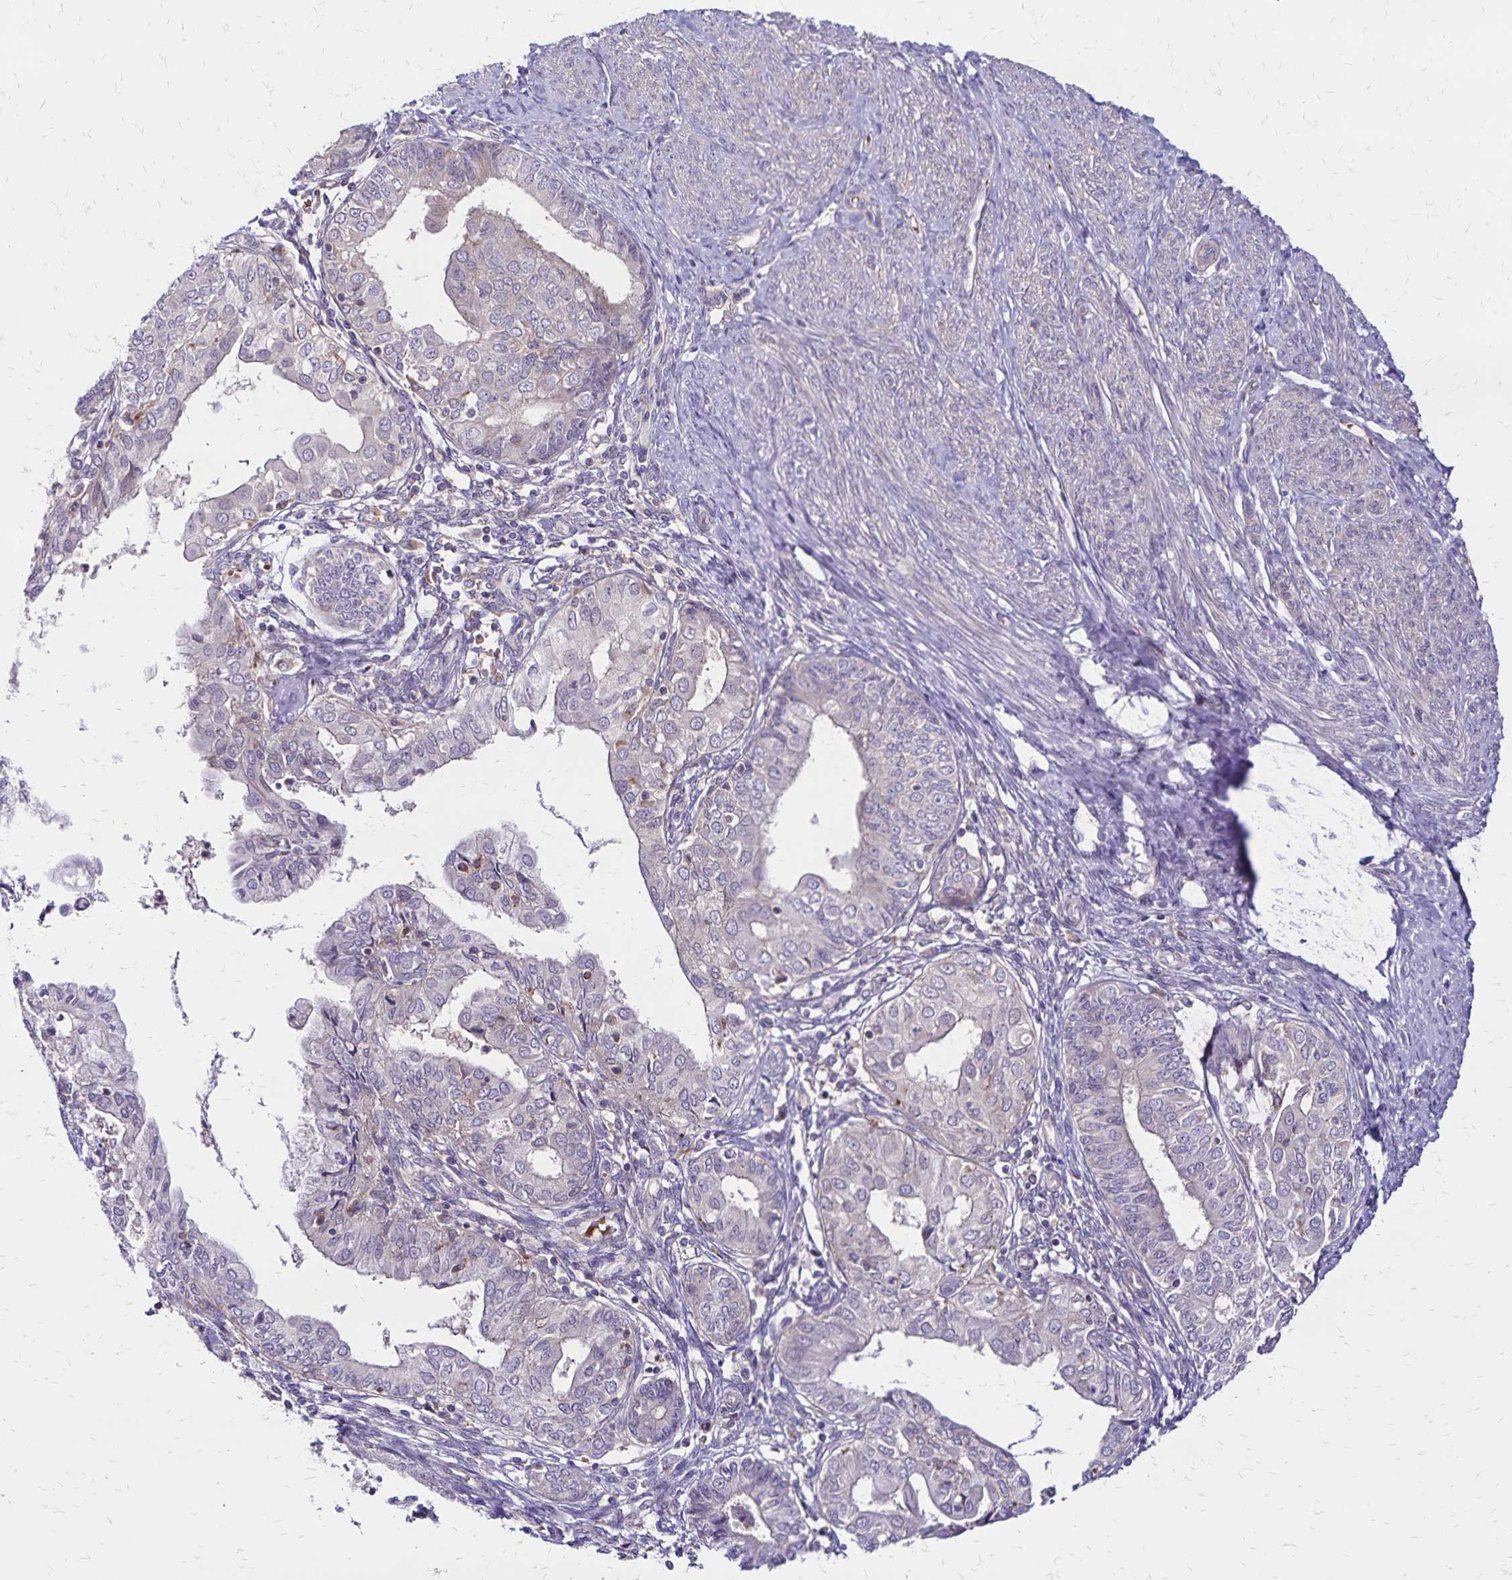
{"staining": {"intensity": "negative", "quantity": "none", "location": "none"}, "tissue": "endometrial cancer", "cell_type": "Tumor cells", "image_type": "cancer", "snomed": [{"axis": "morphology", "description": "Adenocarcinoma, NOS"}, {"axis": "topography", "description": "Endometrium"}], "caption": "Human endometrial cancer stained for a protein using immunohistochemistry (IHC) exhibits no staining in tumor cells.", "gene": "FSD1", "patient": {"sex": "female", "age": 68}}